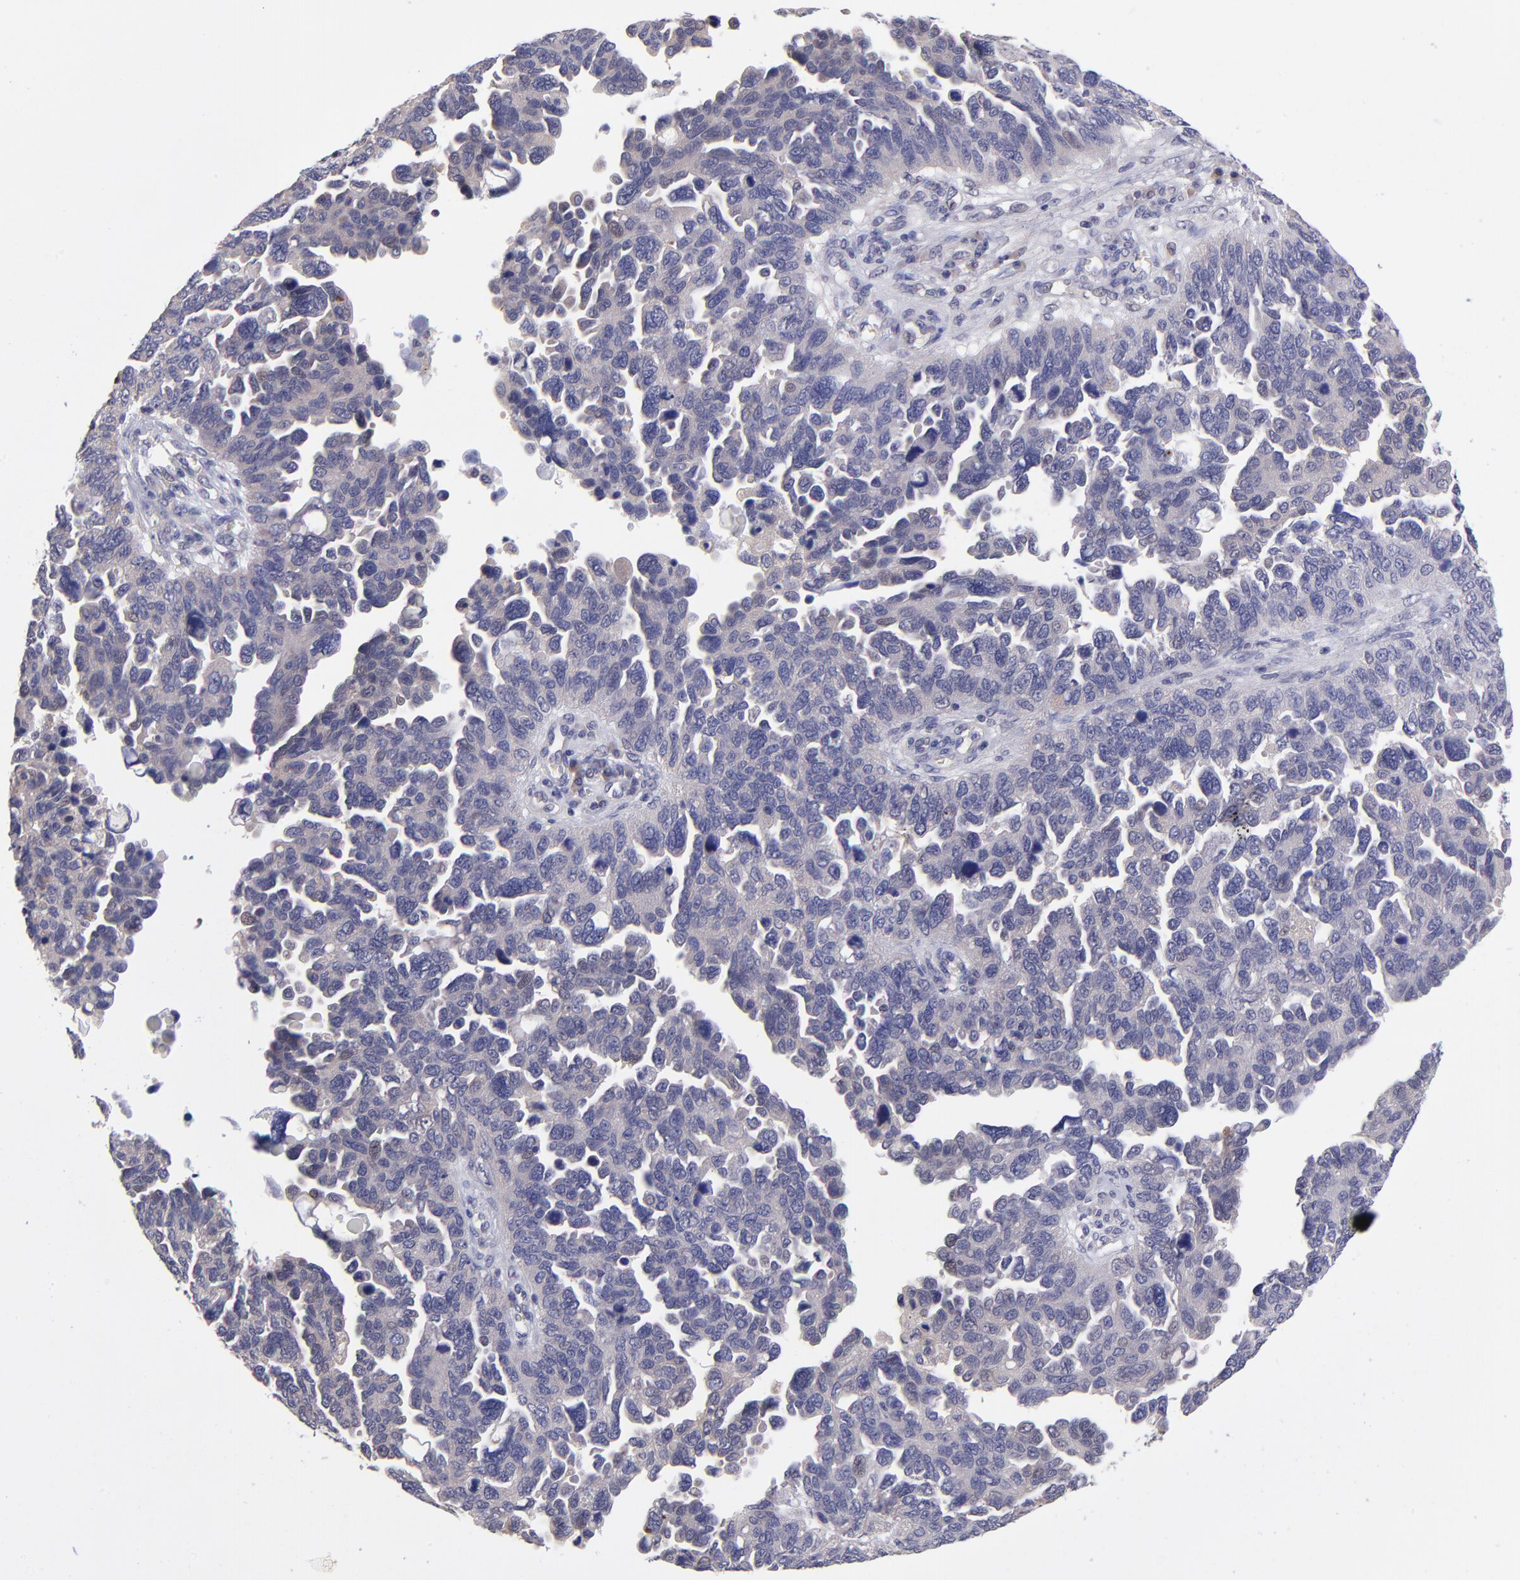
{"staining": {"intensity": "weak", "quantity": "25%-75%", "location": "cytoplasmic/membranous"}, "tissue": "ovarian cancer", "cell_type": "Tumor cells", "image_type": "cancer", "snomed": [{"axis": "morphology", "description": "Cystadenocarcinoma, serous, NOS"}, {"axis": "topography", "description": "Ovary"}], "caption": "The photomicrograph demonstrates staining of ovarian cancer (serous cystadenocarcinoma), revealing weak cytoplasmic/membranous protein staining (brown color) within tumor cells.", "gene": "NSF", "patient": {"sex": "female", "age": 64}}